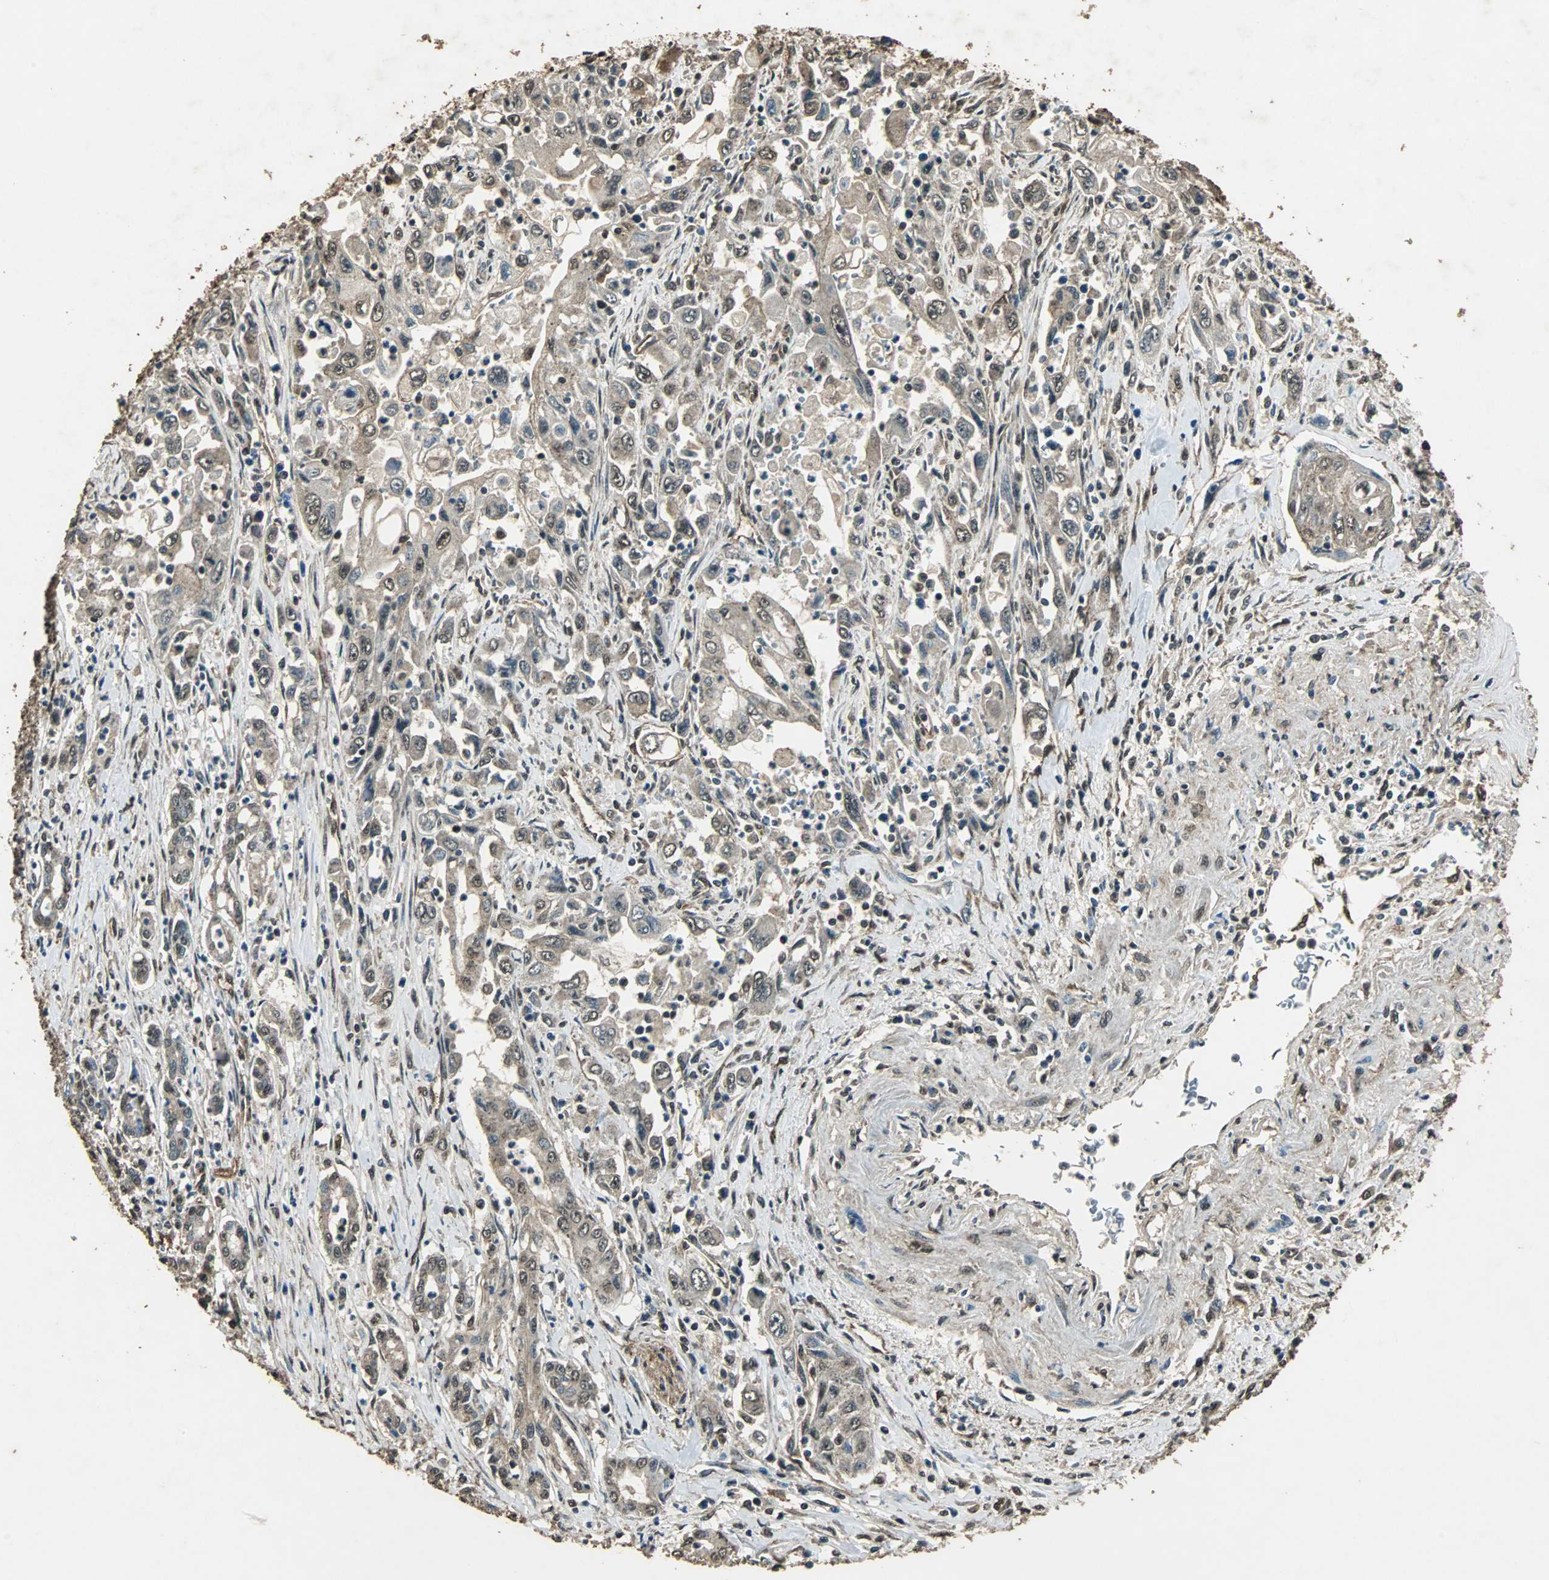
{"staining": {"intensity": "moderate", "quantity": ">75%", "location": "cytoplasmic/membranous,nuclear"}, "tissue": "pancreatic cancer", "cell_type": "Tumor cells", "image_type": "cancer", "snomed": [{"axis": "morphology", "description": "Adenocarcinoma, NOS"}, {"axis": "topography", "description": "Pancreas"}], "caption": "Protein analysis of pancreatic cancer tissue shows moderate cytoplasmic/membranous and nuclear expression in approximately >75% of tumor cells.", "gene": "PPP1R13B", "patient": {"sex": "male", "age": 70}}